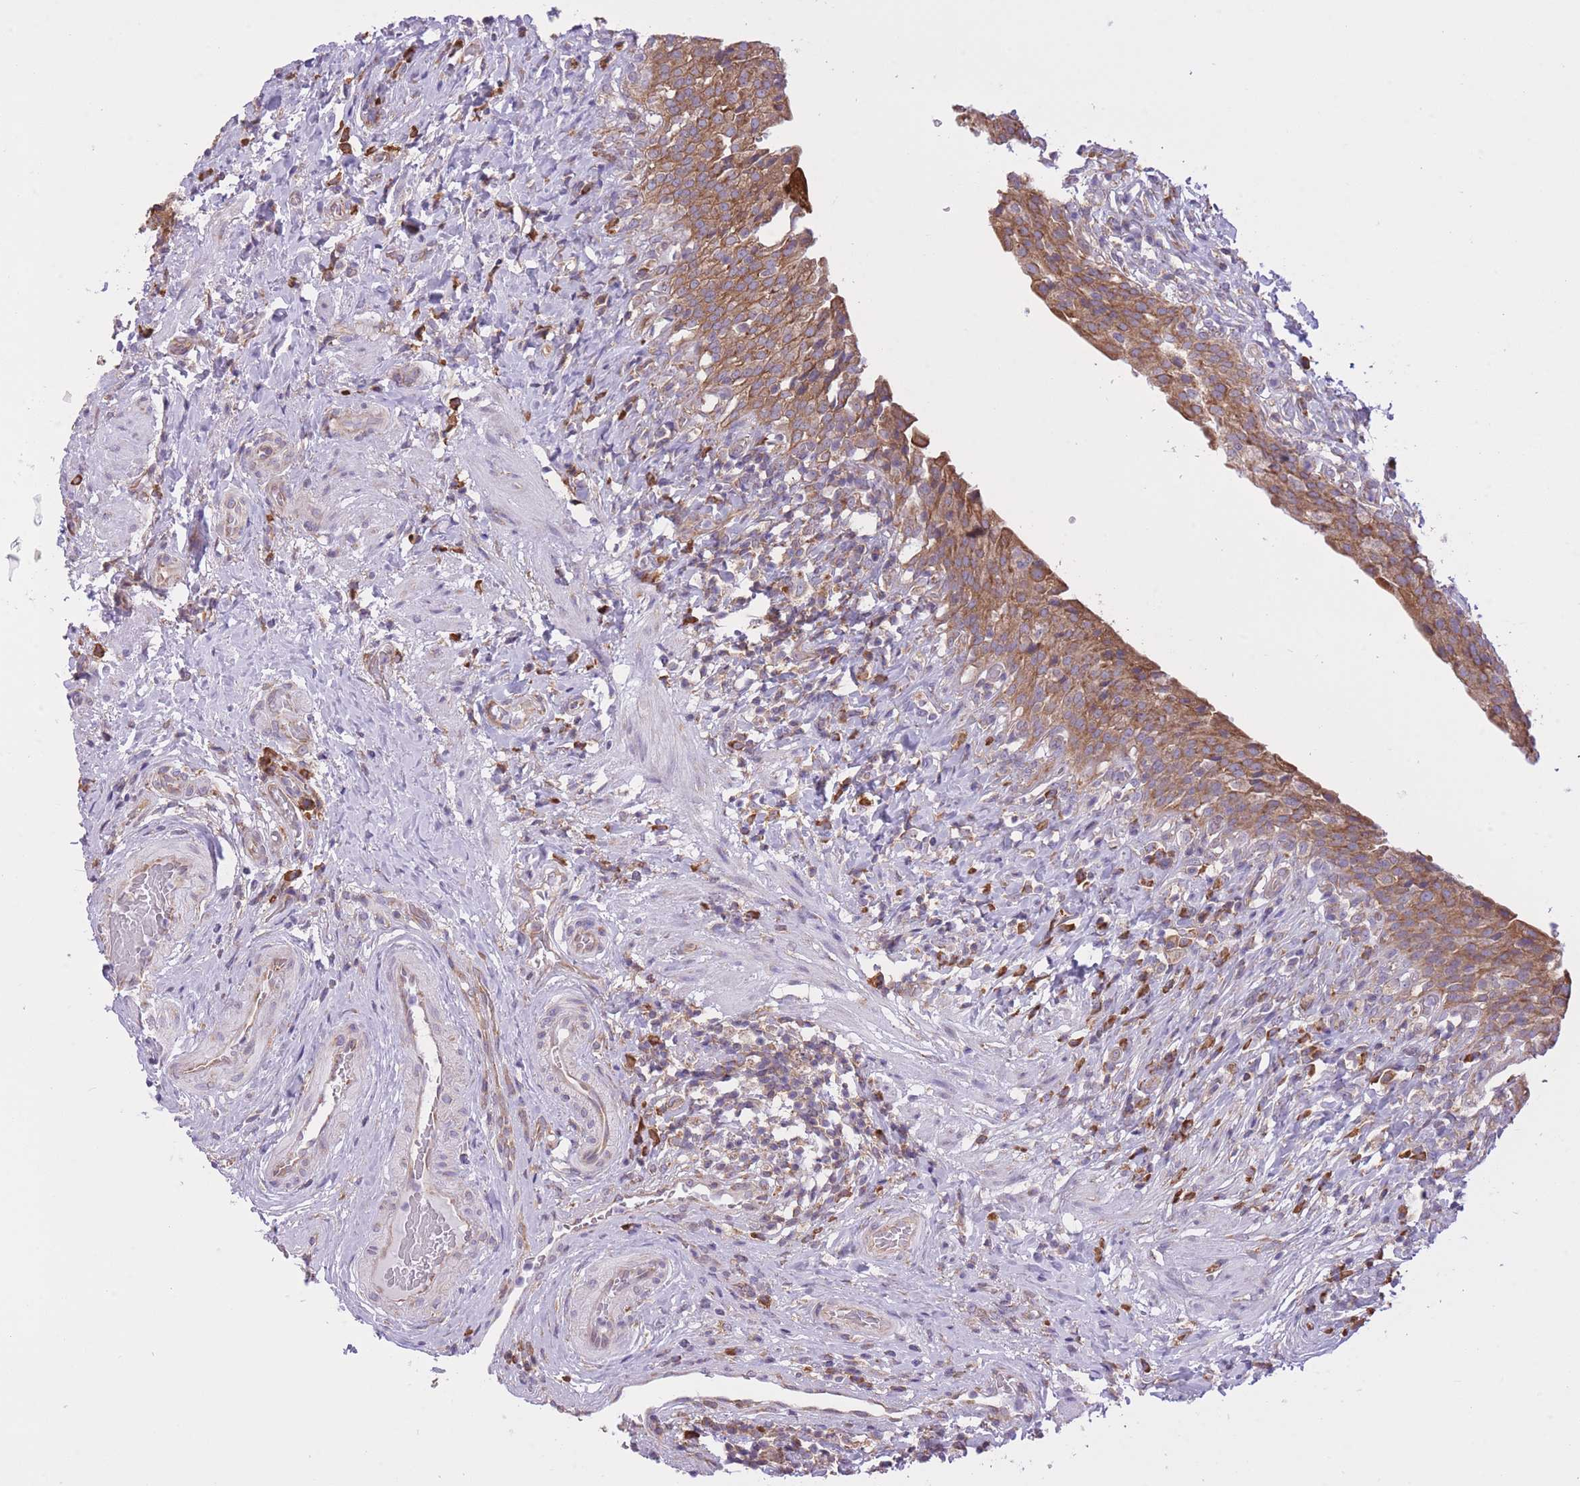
{"staining": {"intensity": "moderate", "quantity": ">75%", "location": "cytoplasmic/membranous"}, "tissue": "urinary bladder", "cell_type": "Urothelial cells", "image_type": "normal", "snomed": [{"axis": "morphology", "description": "Normal tissue, NOS"}, {"axis": "morphology", "description": "Inflammation, NOS"}, {"axis": "topography", "description": "Urinary bladder"}], "caption": "Urinary bladder stained with DAB immunohistochemistry exhibits medium levels of moderate cytoplasmic/membranous staining in about >75% of urothelial cells.", "gene": "ZNF501", "patient": {"sex": "male", "age": 64}}